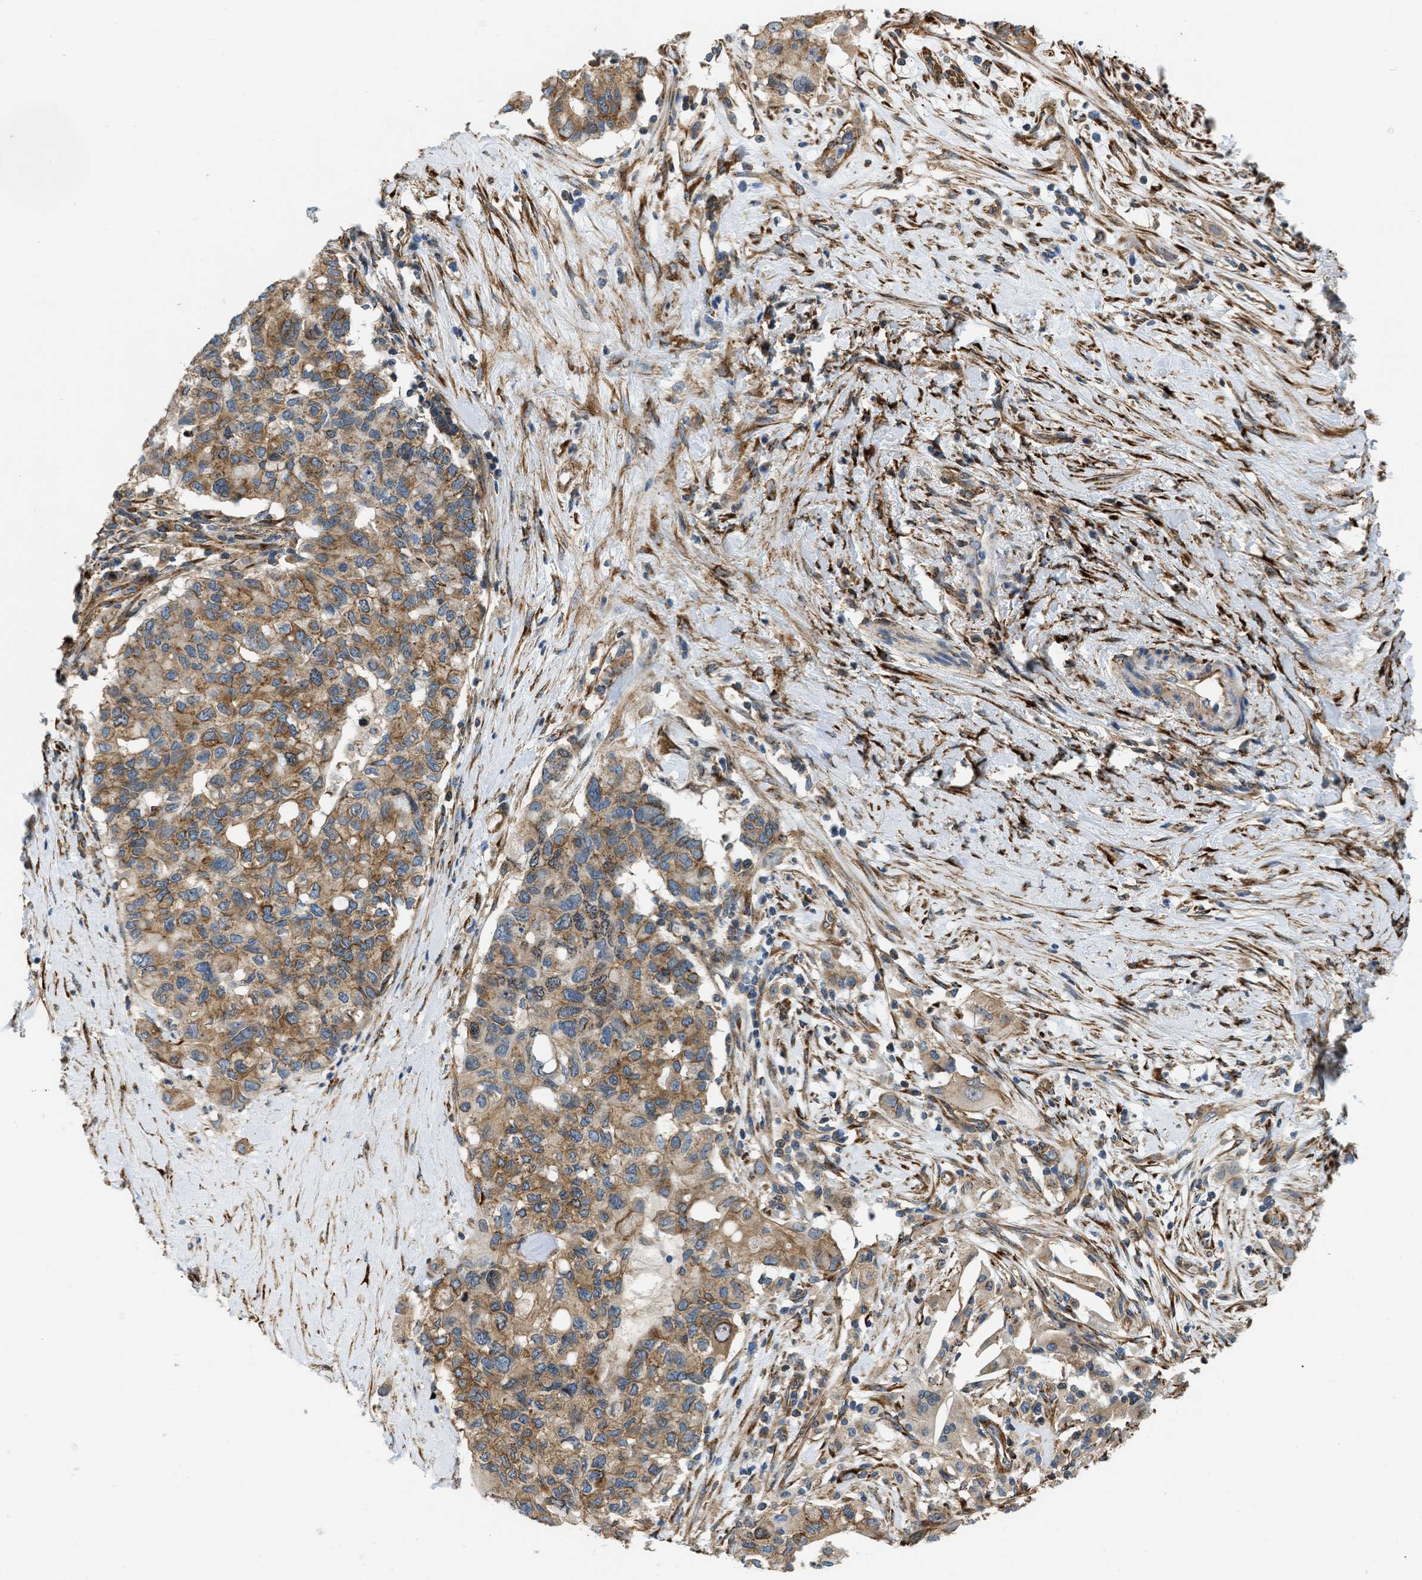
{"staining": {"intensity": "moderate", "quantity": ">75%", "location": "cytoplasmic/membranous"}, "tissue": "pancreatic cancer", "cell_type": "Tumor cells", "image_type": "cancer", "snomed": [{"axis": "morphology", "description": "Adenocarcinoma, NOS"}, {"axis": "topography", "description": "Pancreas"}], "caption": "High-magnification brightfield microscopy of pancreatic adenocarcinoma stained with DAB (3,3'-diaminobenzidine) (brown) and counterstained with hematoxylin (blue). tumor cells exhibit moderate cytoplasmic/membranous expression is present in approximately>75% of cells. (Brightfield microscopy of DAB IHC at high magnification).", "gene": "SEPTIN2", "patient": {"sex": "female", "age": 56}}